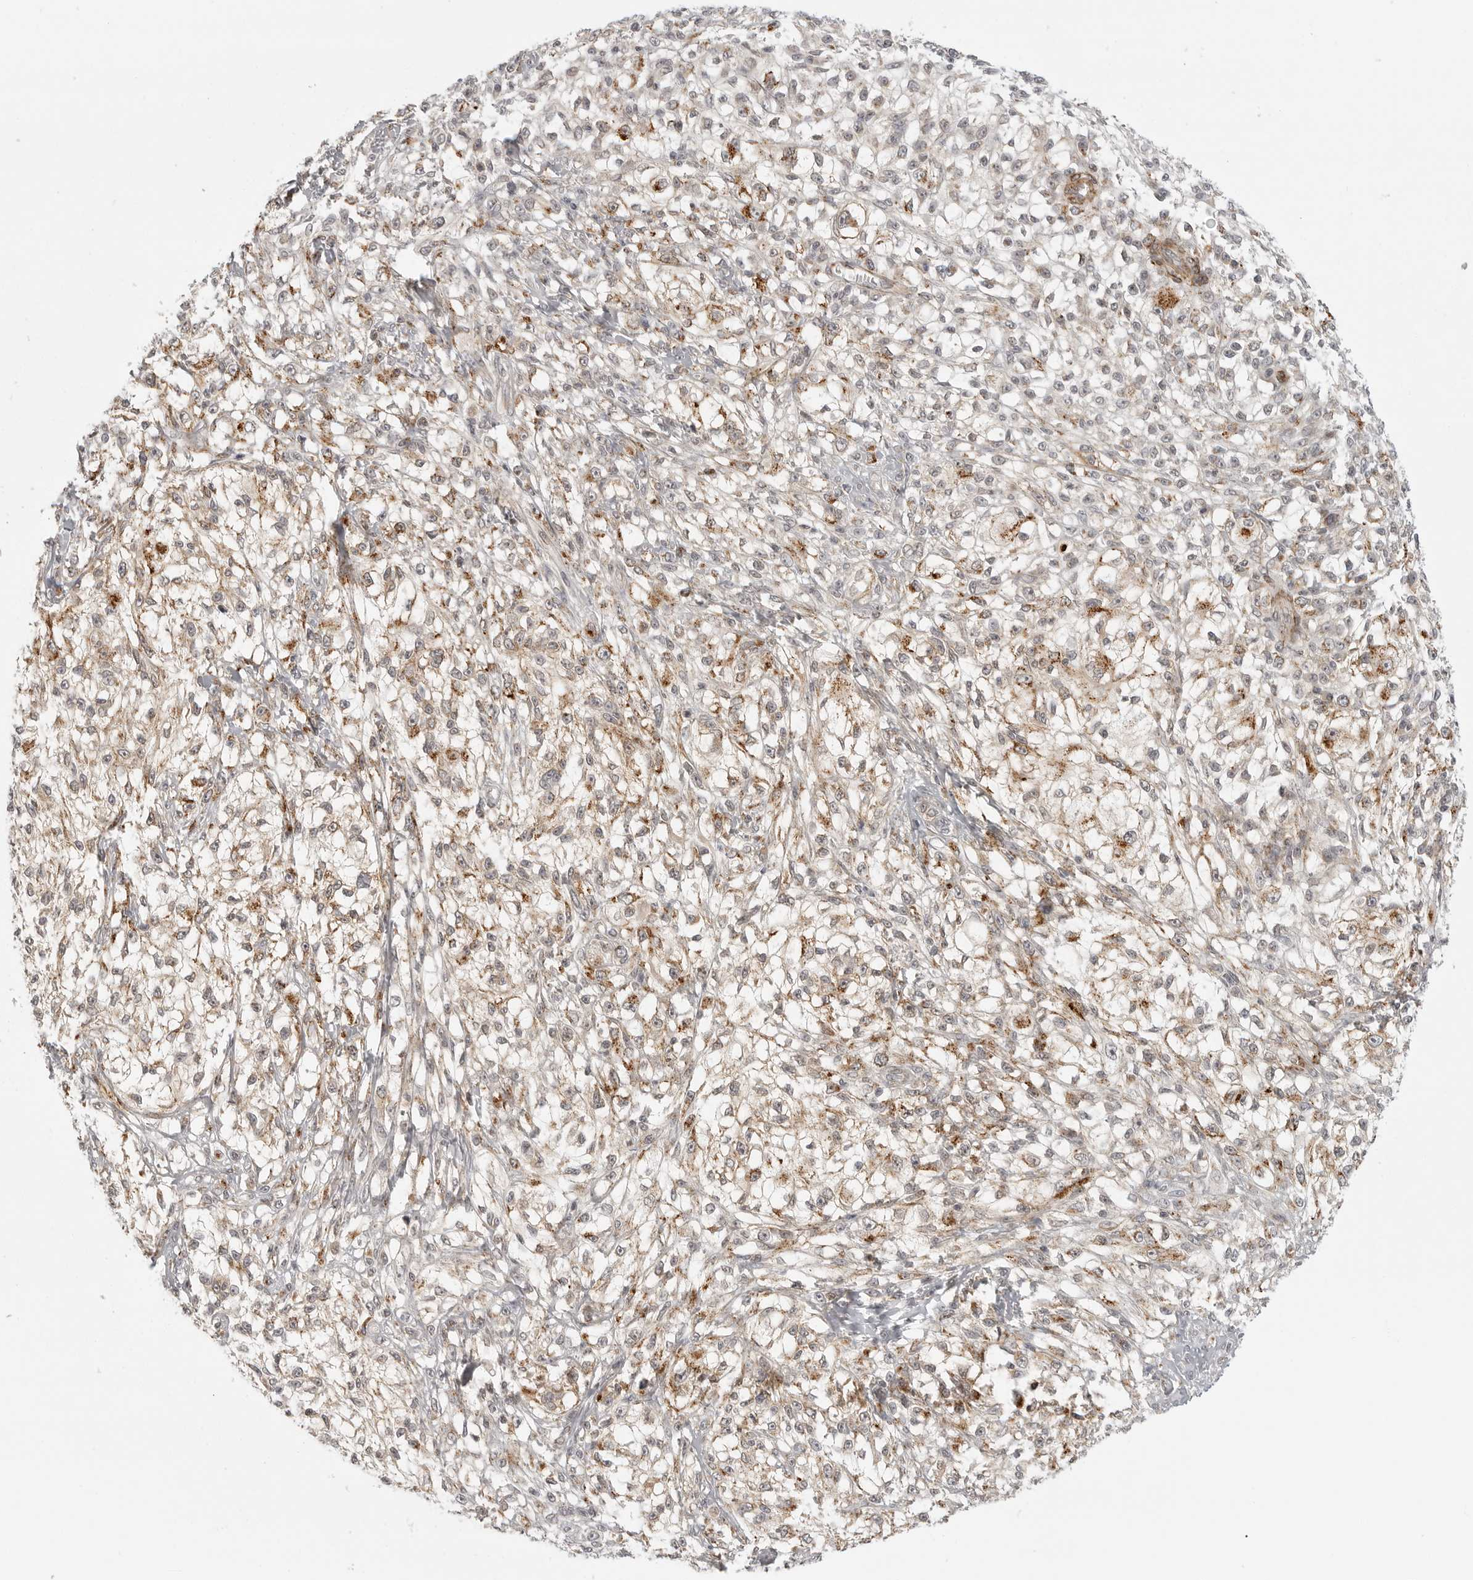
{"staining": {"intensity": "moderate", "quantity": "25%-75%", "location": "cytoplasmic/membranous"}, "tissue": "melanoma", "cell_type": "Tumor cells", "image_type": "cancer", "snomed": [{"axis": "morphology", "description": "Malignant melanoma, NOS"}, {"axis": "topography", "description": "Skin of head"}], "caption": "Immunohistochemical staining of human melanoma demonstrates moderate cytoplasmic/membranous protein staining in approximately 25%-75% of tumor cells.", "gene": "TUT4", "patient": {"sex": "male", "age": 83}}